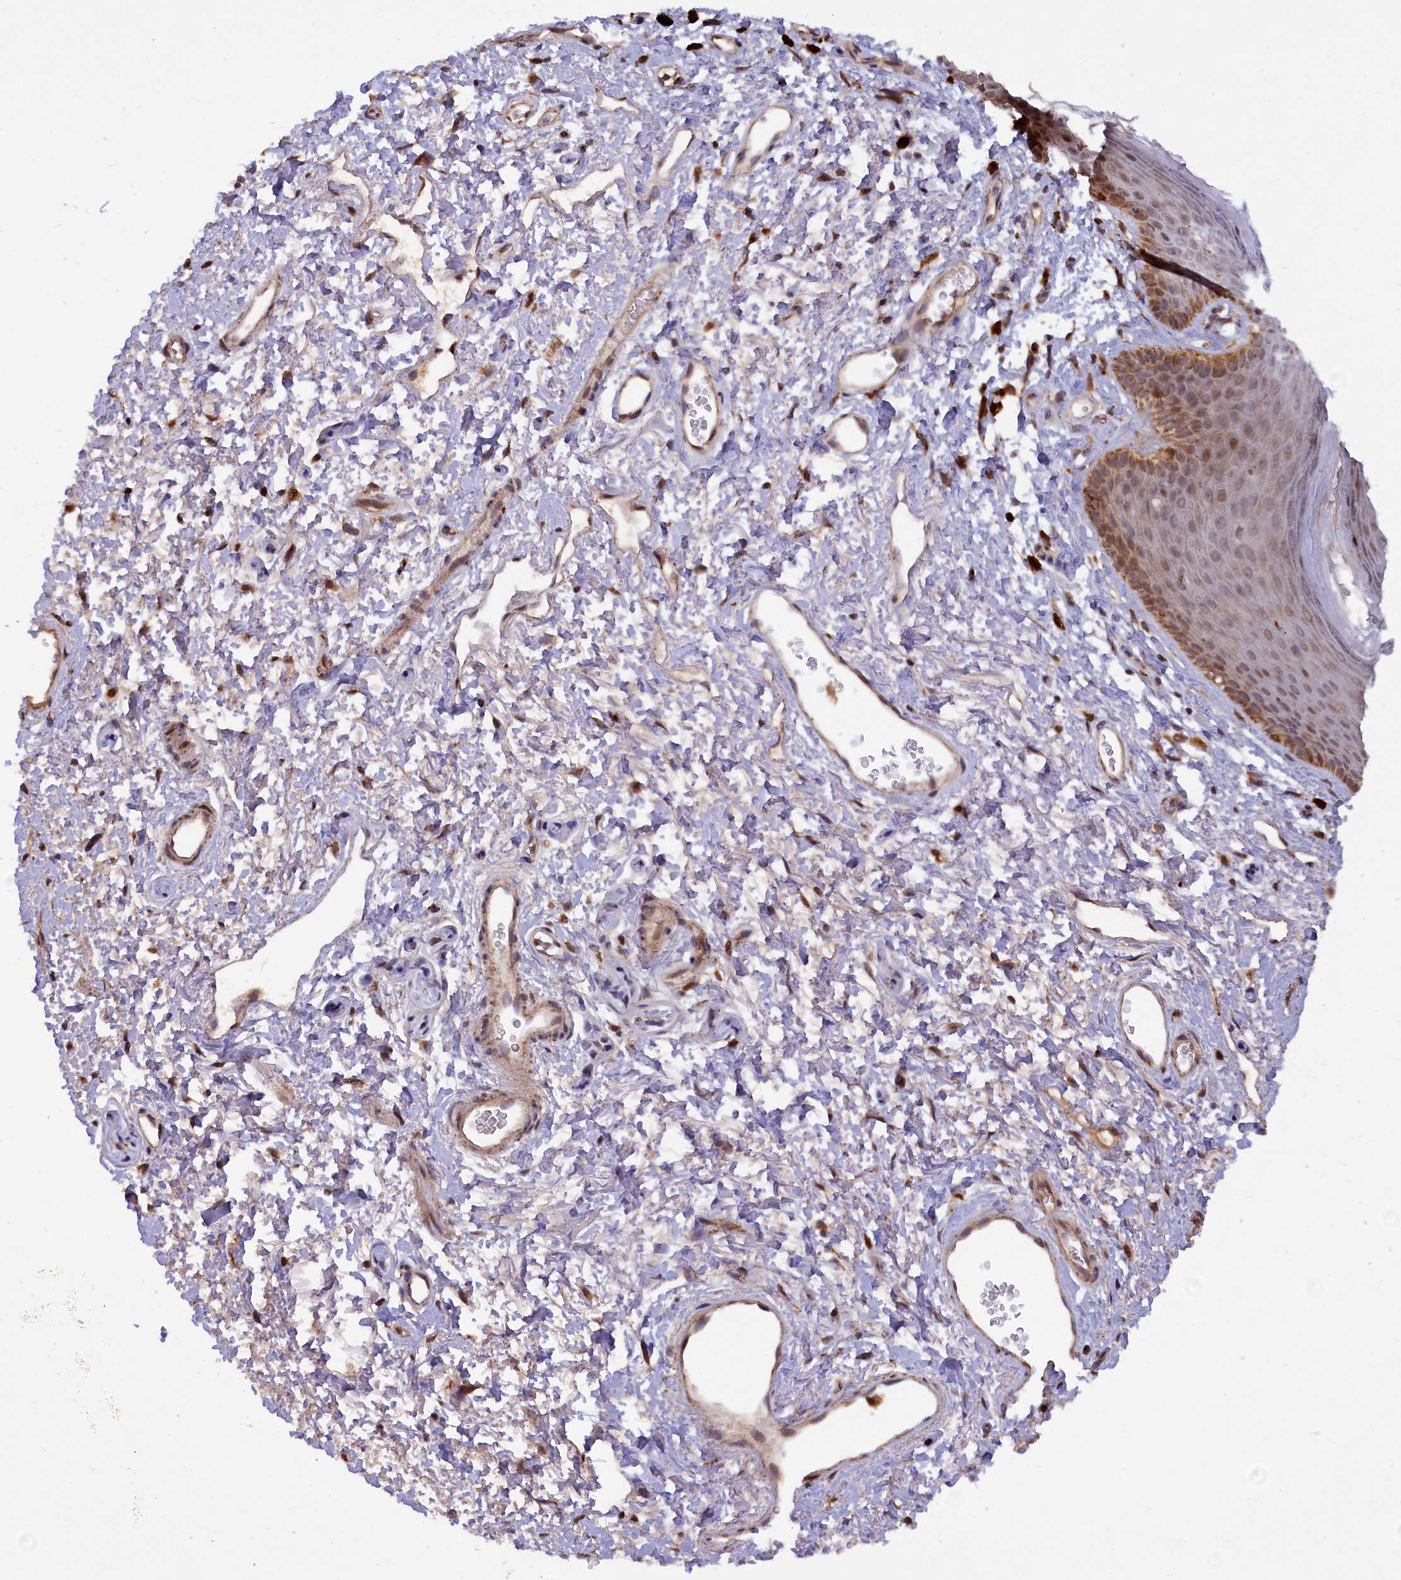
{"staining": {"intensity": "strong", "quantity": "25%-75%", "location": "cytoplasmic/membranous"}, "tissue": "skin", "cell_type": "Epidermal cells", "image_type": "normal", "snomed": [{"axis": "morphology", "description": "Normal tissue, NOS"}, {"axis": "topography", "description": "Anal"}], "caption": "High-magnification brightfield microscopy of unremarkable skin stained with DAB (3,3'-diaminobenzidine) (brown) and counterstained with hematoxylin (blue). epidermal cells exhibit strong cytoplasmic/membranous staining is identified in approximately25%-75% of cells.", "gene": "DUS3L", "patient": {"sex": "female", "age": 46}}